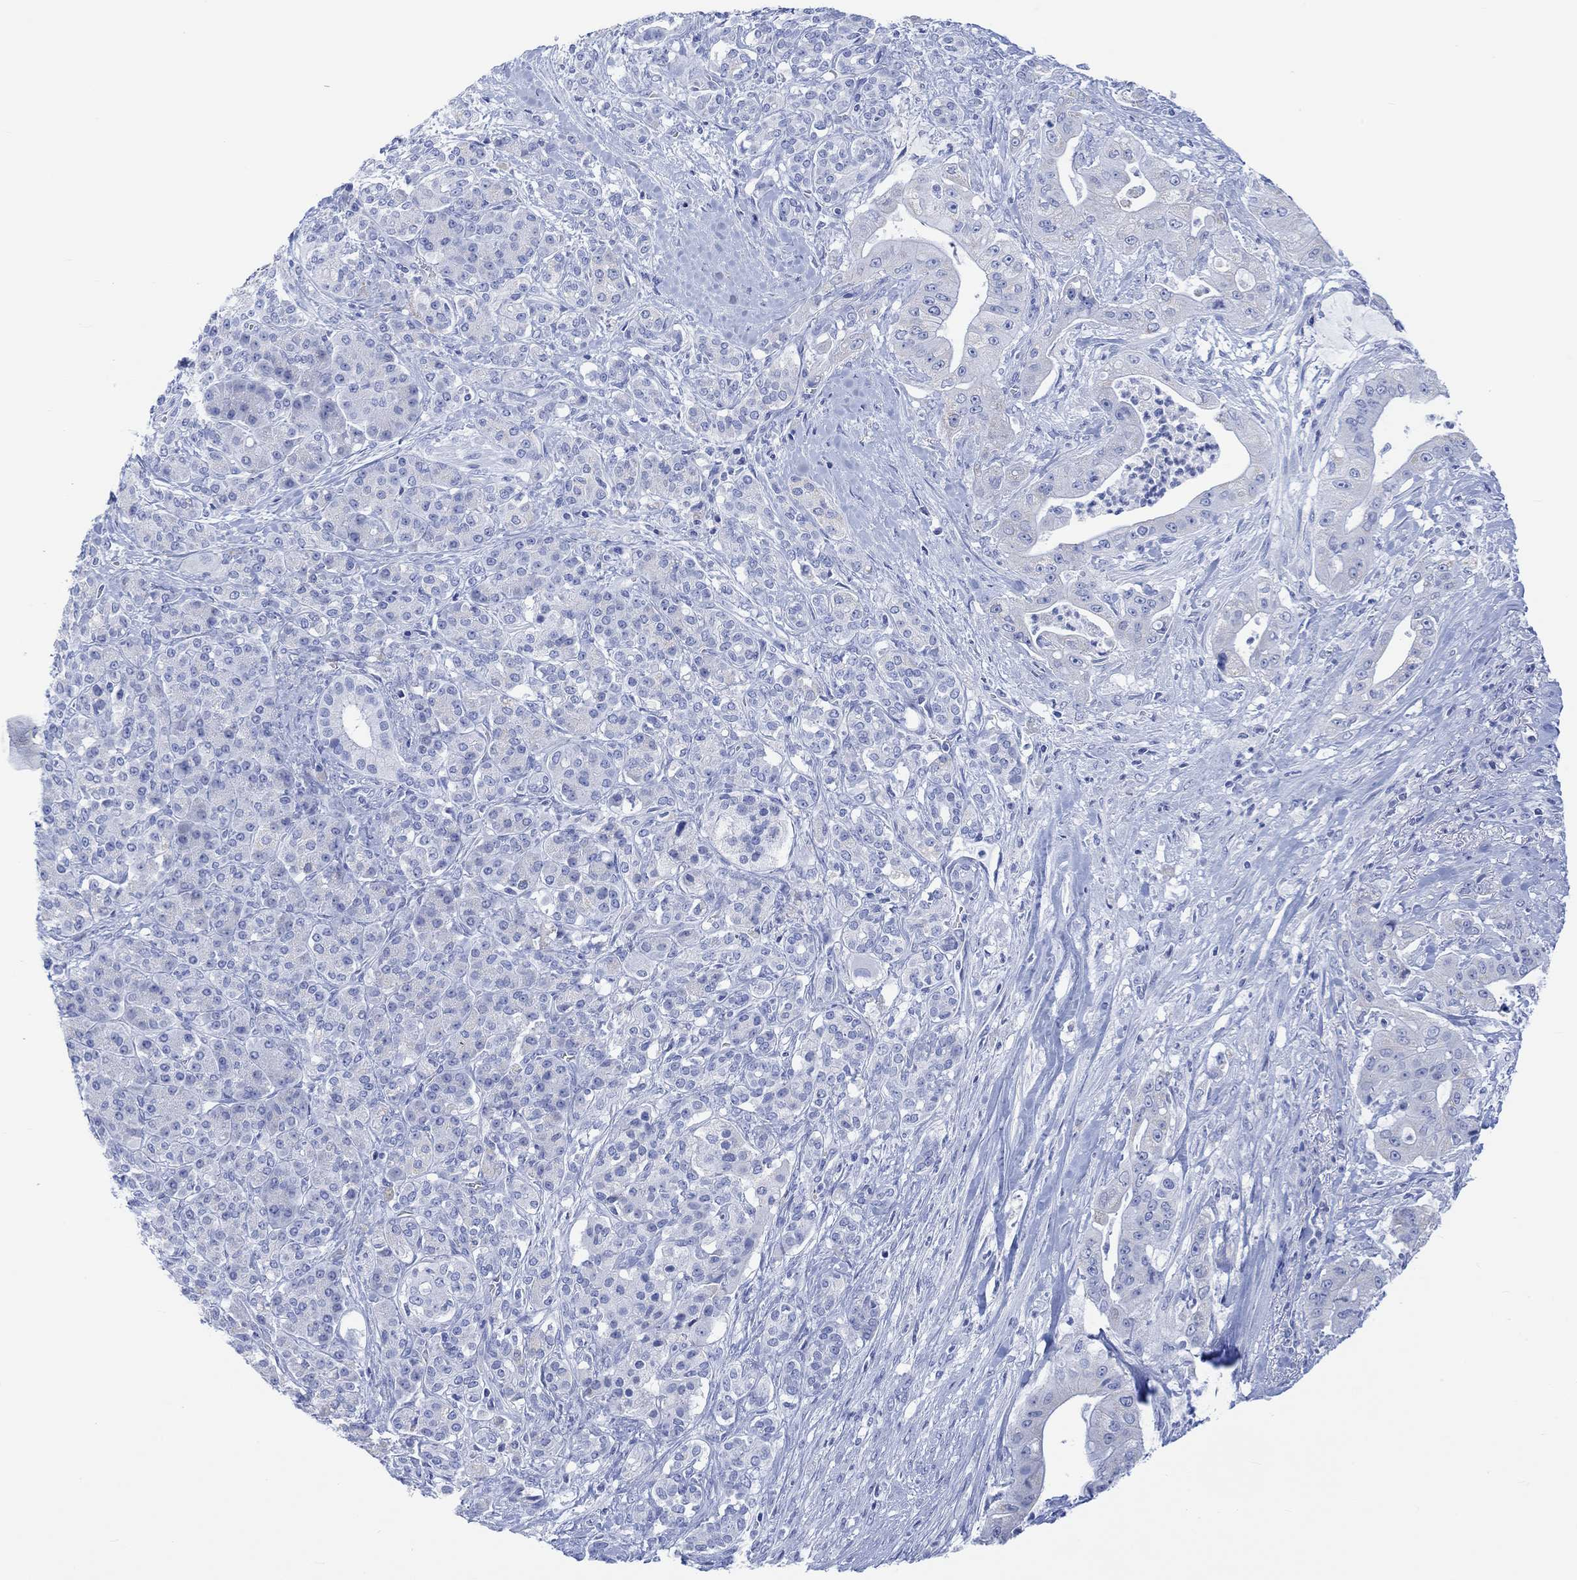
{"staining": {"intensity": "negative", "quantity": "none", "location": "none"}, "tissue": "pancreatic cancer", "cell_type": "Tumor cells", "image_type": "cancer", "snomed": [{"axis": "morphology", "description": "Normal tissue, NOS"}, {"axis": "morphology", "description": "Inflammation, NOS"}, {"axis": "morphology", "description": "Adenocarcinoma, NOS"}, {"axis": "topography", "description": "Pancreas"}], "caption": "A histopathology image of human pancreatic cancer is negative for staining in tumor cells.", "gene": "CALCA", "patient": {"sex": "male", "age": 57}}